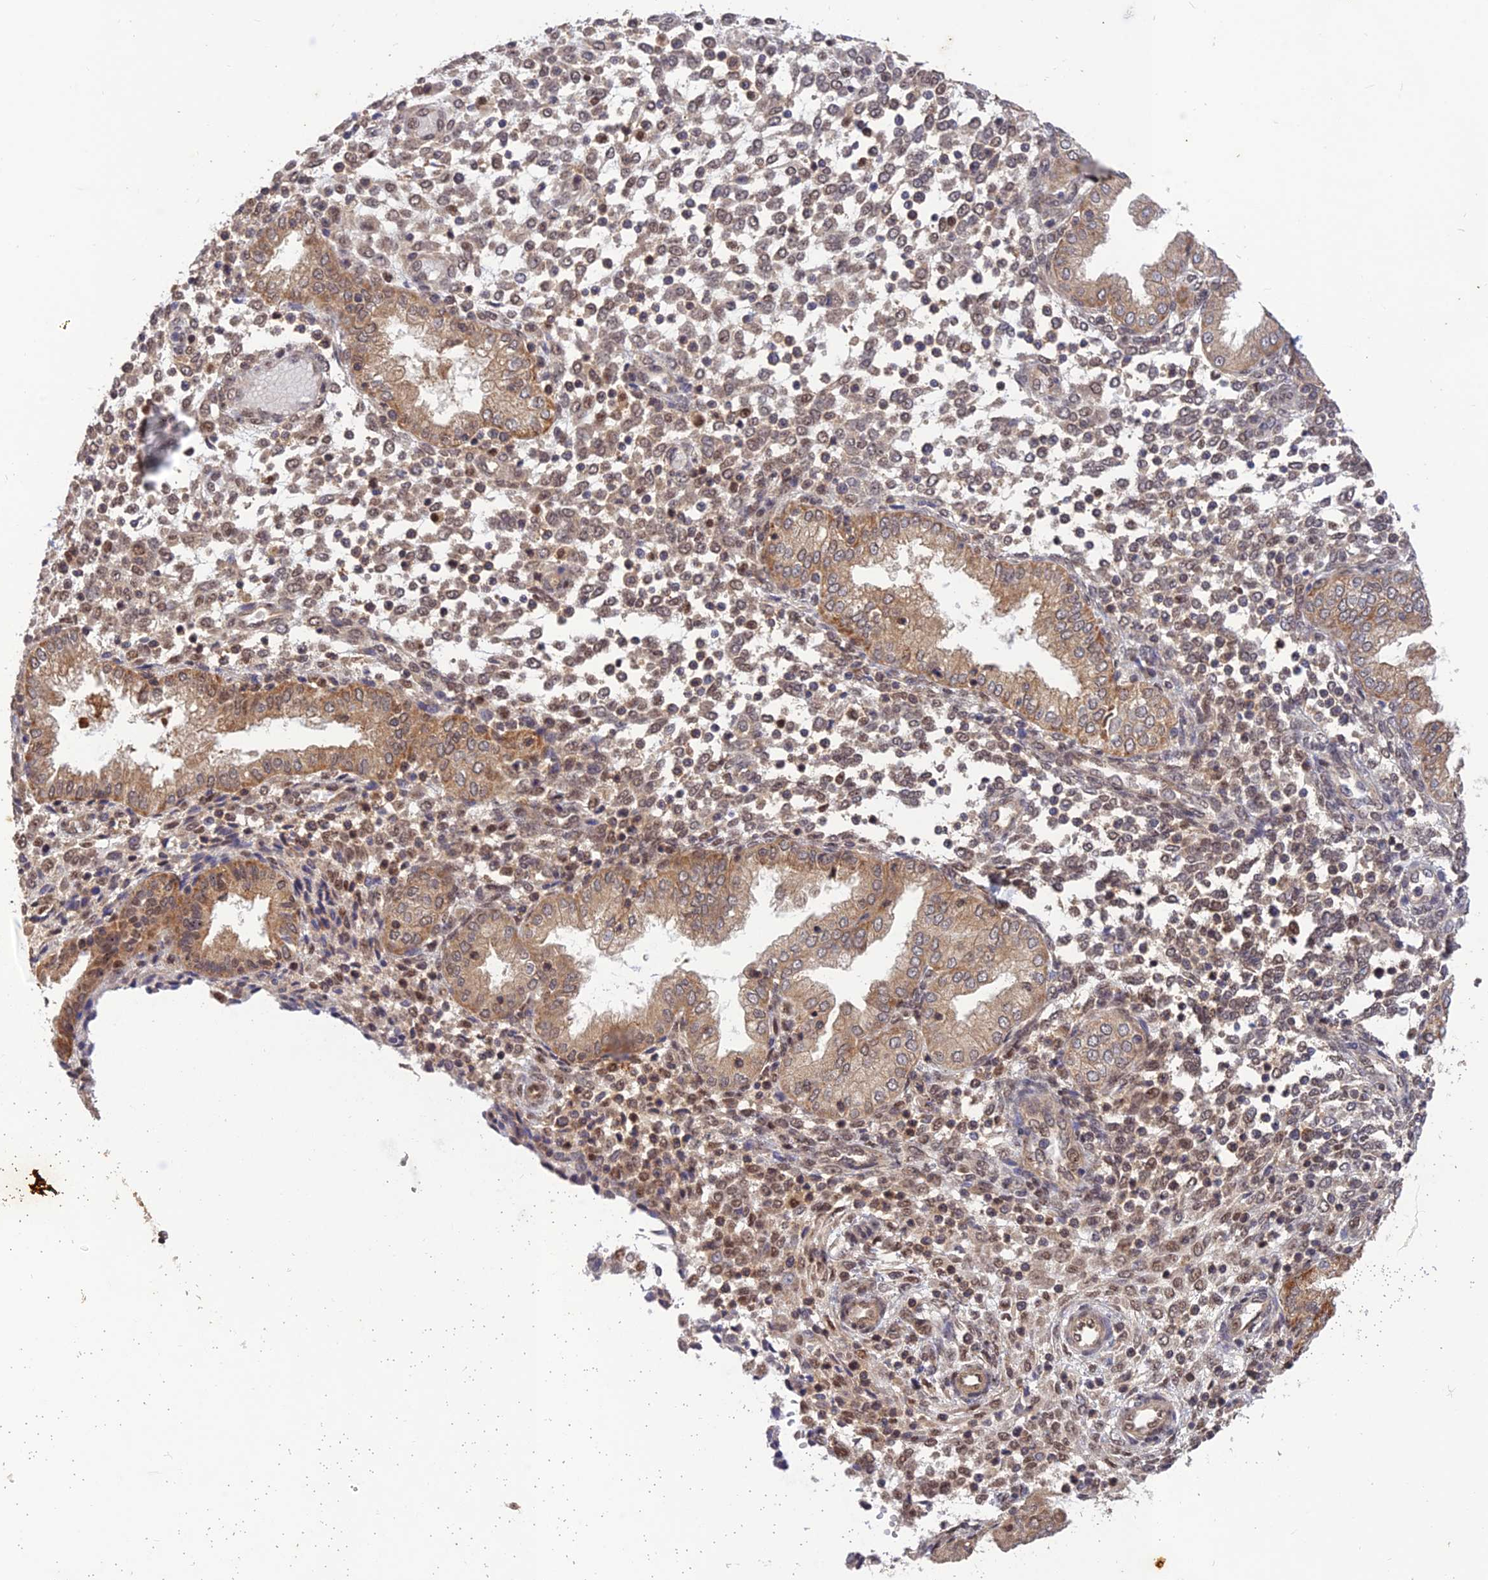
{"staining": {"intensity": "weak", "quantity": "25%-75%", "location": "cytoplasmic/membranous"}, "tissue": "endometrium", "cell_type": "Cells in endometrial stroma", "image_type": "normal", "snomed": [{"axis": "morphology", "description": "Normal tissue, NOS"}, {"axis": "topography", "description": "Endometrium"}], "caption": "IHC photomicrograph of unremarkable endometrium: human endometrium stained using immunohistochemistry (IHC) exhibits low levels of weak protein expression localized specifically in the cytoplasmic/membranous of cells in endometrial stroma, appearing as a cytoplasmic/membranous brown color.", "gene": "REV1", "patient": {"sex": "female", "age": 53}}